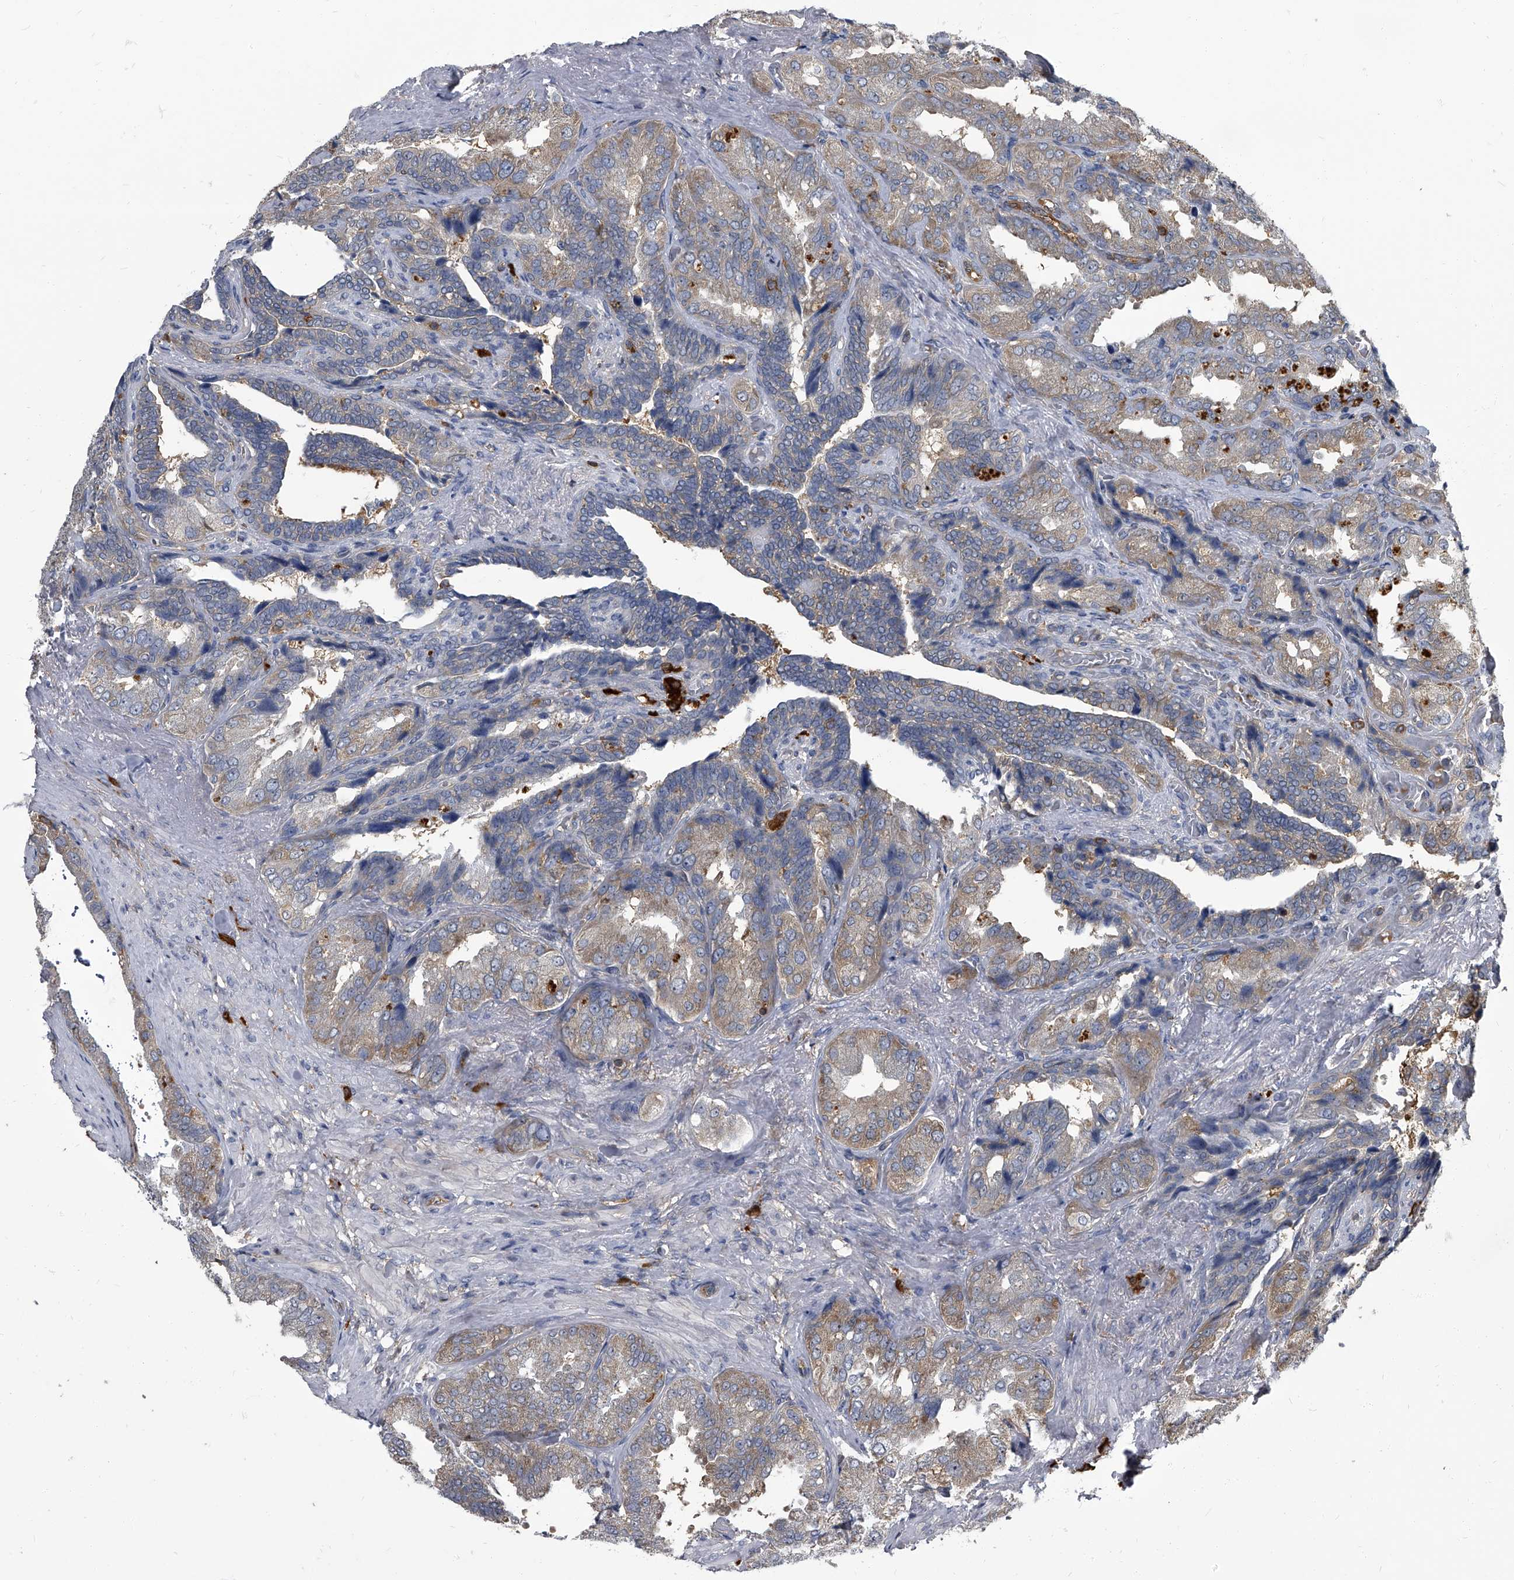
{"staining": {"intensity": "moderate", "quantity": "25%-75%", "location": "cytoplasmic/membranous"}, "tissue": "seminal vesicle", "cell_type": "Glandular cells", "image_type": "normal", "snomed": [{"axis": "morphology", "description": "Normal tissue, NOS"}, {"axis": "topography", "description": "Seminal veicle"}, {"axis": "topography", "description": "Peripheral nerve tissue"}], "caption": "Seminal vesicle stained with immunohistochemistry exhibits moderate cytoplasmic/membranous positivity in about 25%-75% of glandular cells. (brown staining indicates protein expression, while blue staining denotes nuclei).", "gene": "CDV3", "patient": {"sex": "male", "age": 63}}